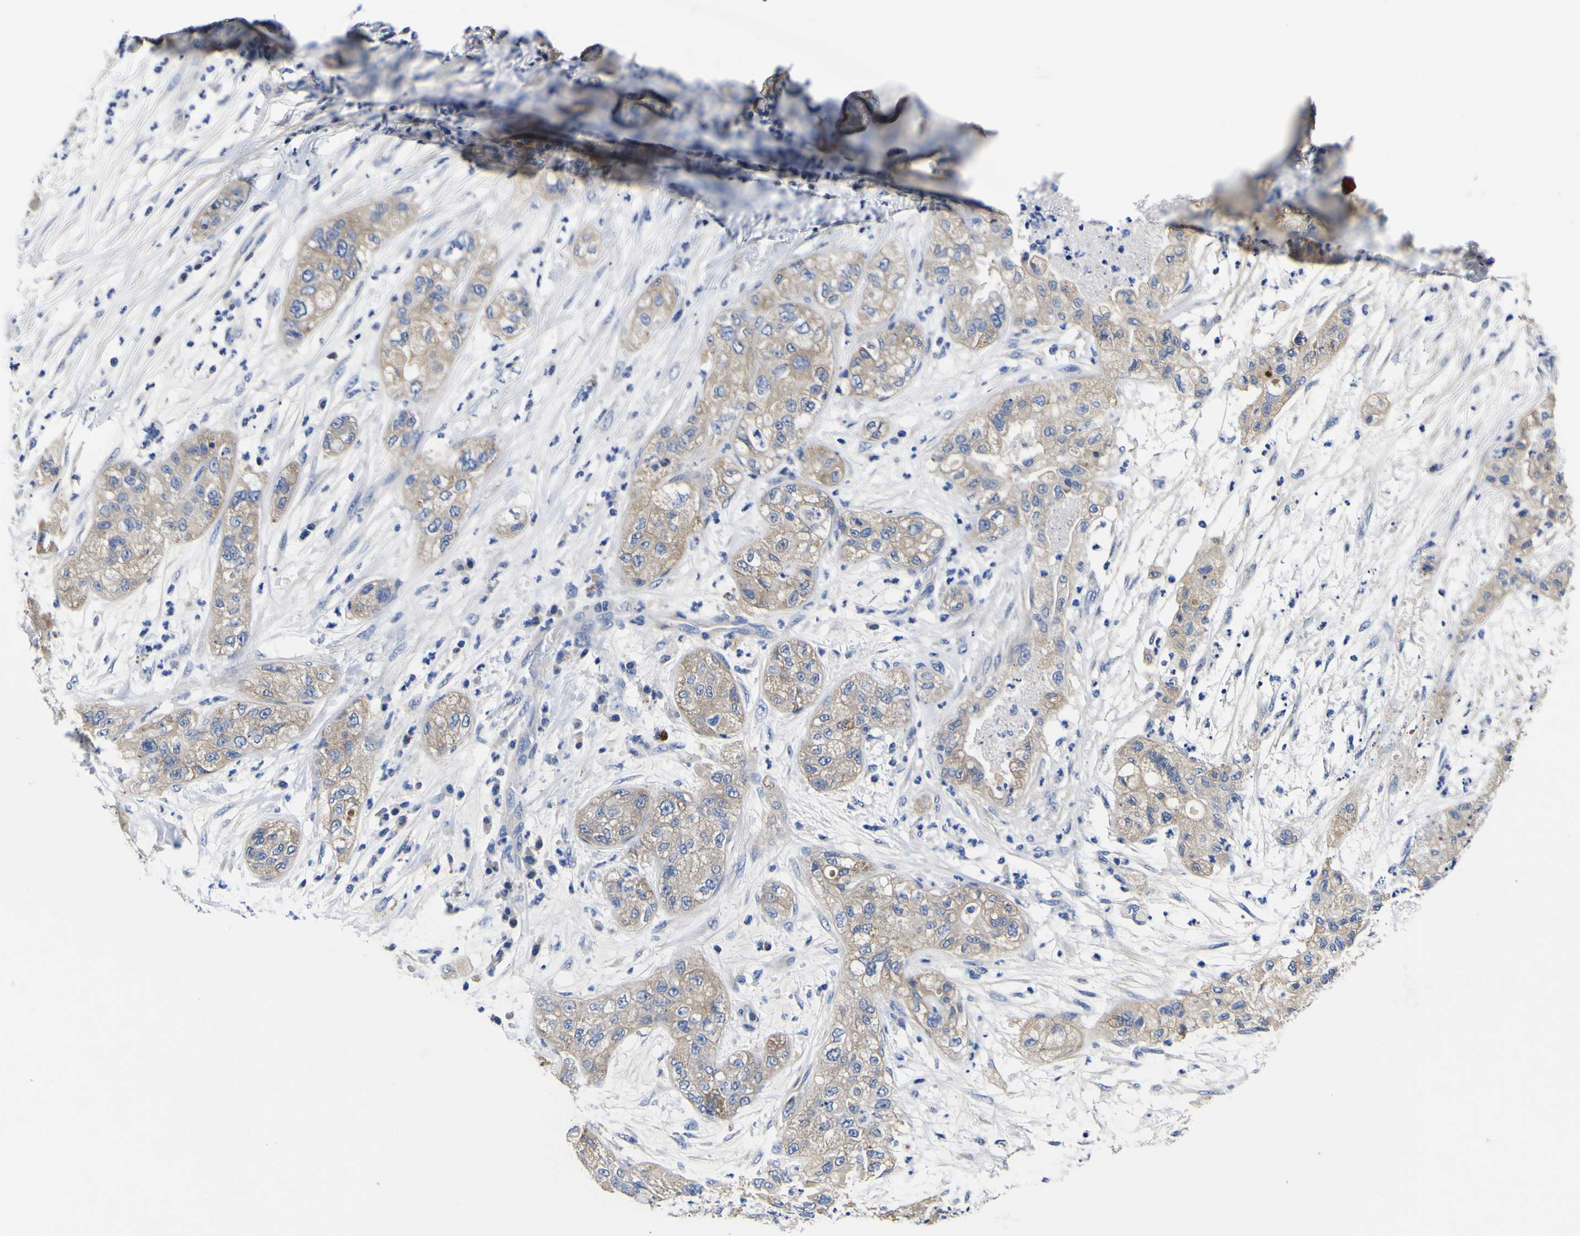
{"staining": {"intensity": "weak", "quantity": "<25%", "location": "cytoplasmic/membranous"}, "tissue": "pancreatic cancer", "cell_type": "Tumor cells", "image_type": "cancer", "snomed": [{"axis": "morphology", "description": "Adenocarcinoma, NOS"}, {"axis": "topography", "description": "Pancreas"}], "caption": "Adenocarcinoma (pancreatic) was stained to show a protein in brown. There is no significant expression in tumor cells.", "gene": "VASN", "patient": {"sex": "female", "age": 78}}